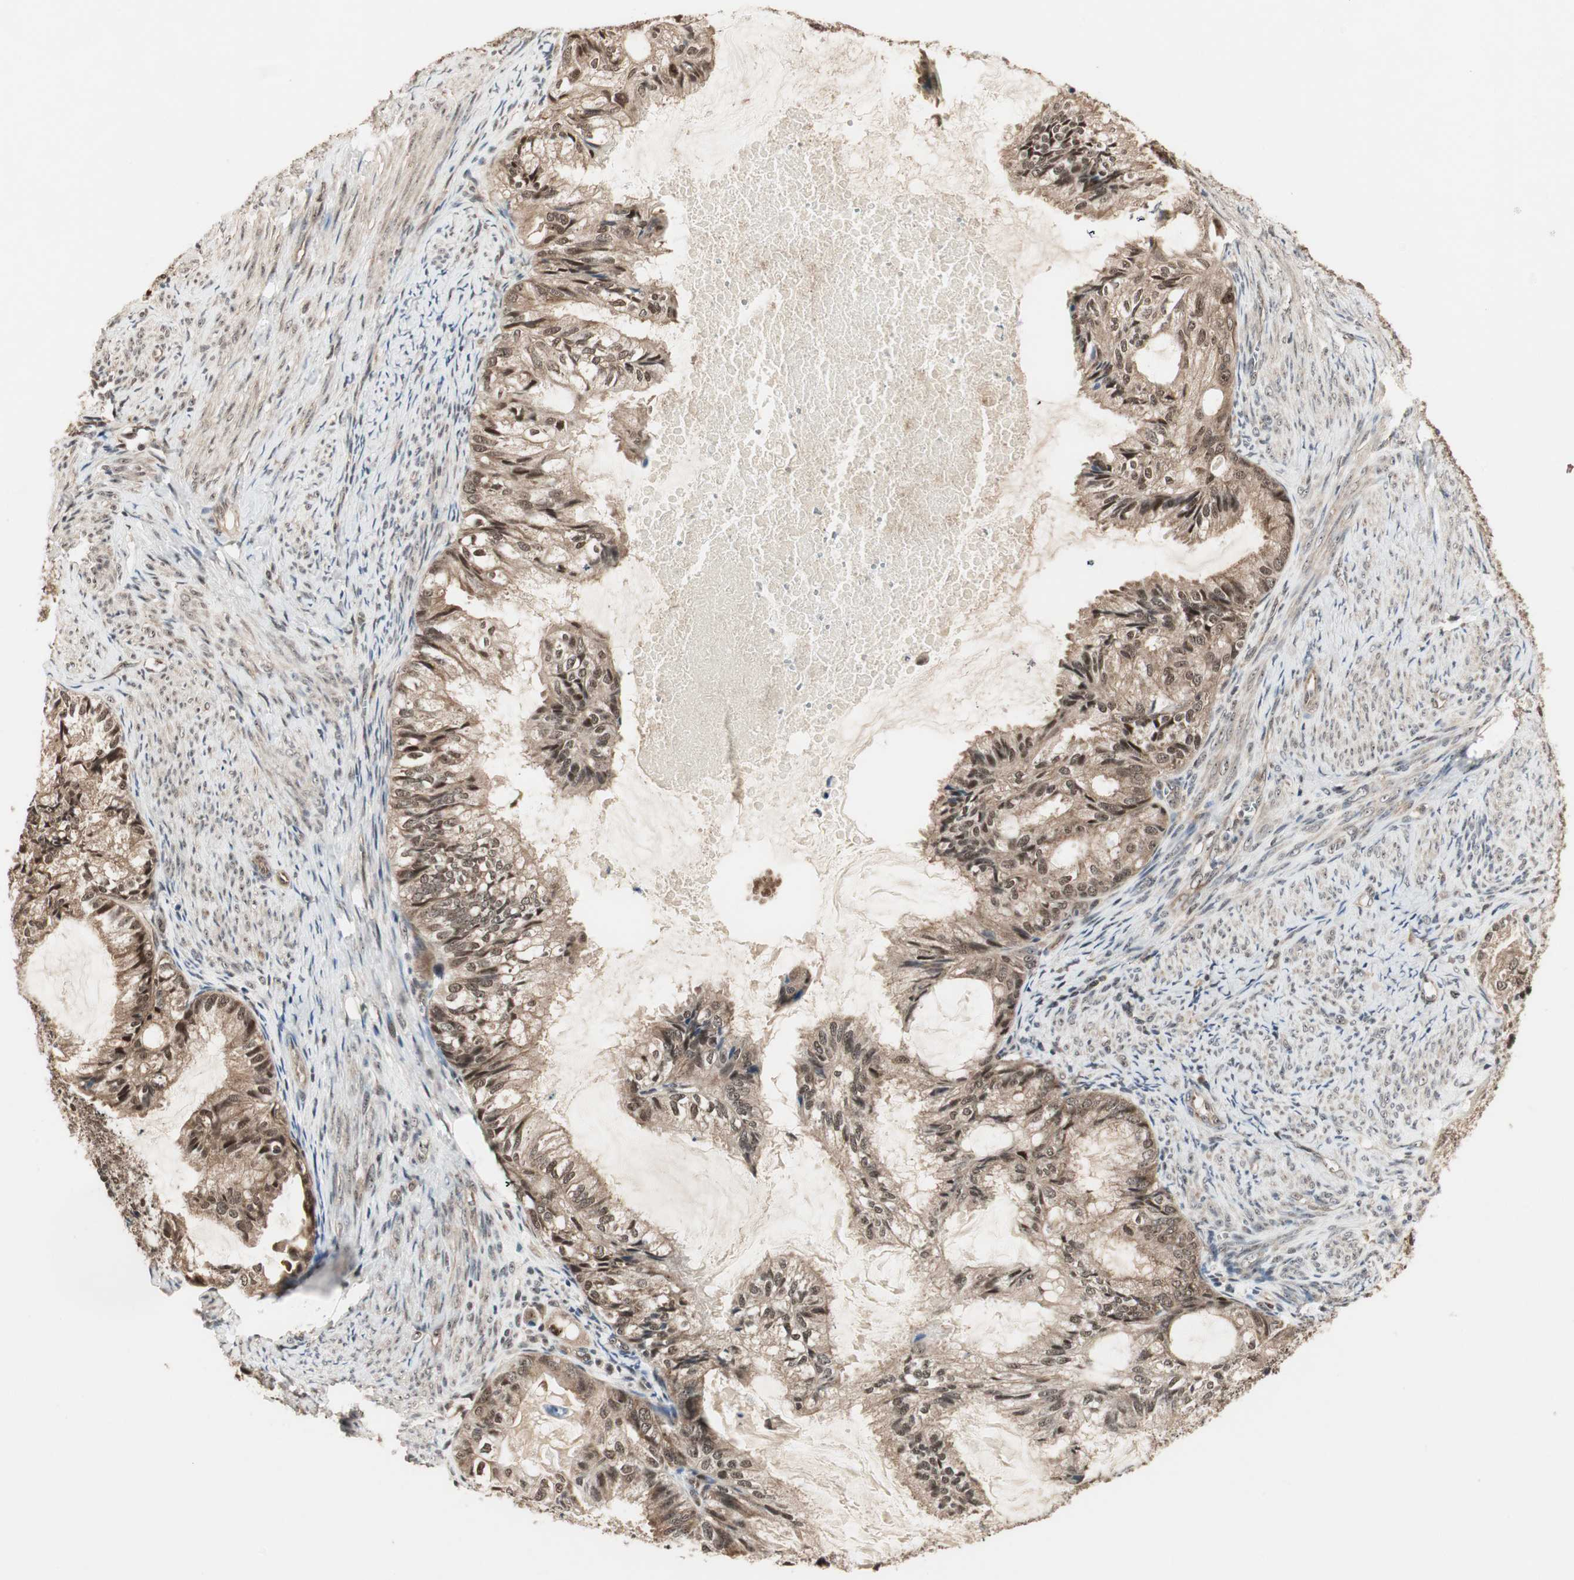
{"staining": {"intensity": "moderate", "quantity": ">75%", "location": "cytoplasmic/membranous,nuclear"}, "tissue": "cervical cancer", "cell_type": "Tumor cells", "image_type": "cancer", "snomed": [{"axis": "morphology", "description": "Normal tissue, NOS"}, {"axis": "morphology", "description": "Adenocarcinoma, NOS"}, {"axis": "topography", "description": "Cervix"}, {"axis": "topography", "description": "Endometrium"}], "caption": "Immunohistochemistry staining of cervical cancer (adenocarcinoma), which shows medium levels of moderate cytoplasmic/membranous and nuclear staining in about >75% of tumor cells indicating moderate cytoplasmic/membranous and nuclear protein positivity. The staining was performed using DAB (3,3'-diaminobenzidine) (brown) for protein detection and nuclei were counterstained in hematoxylin (blue).", "gene": "CSNK2B", "patient": {"sex": "female", "age": 86}}